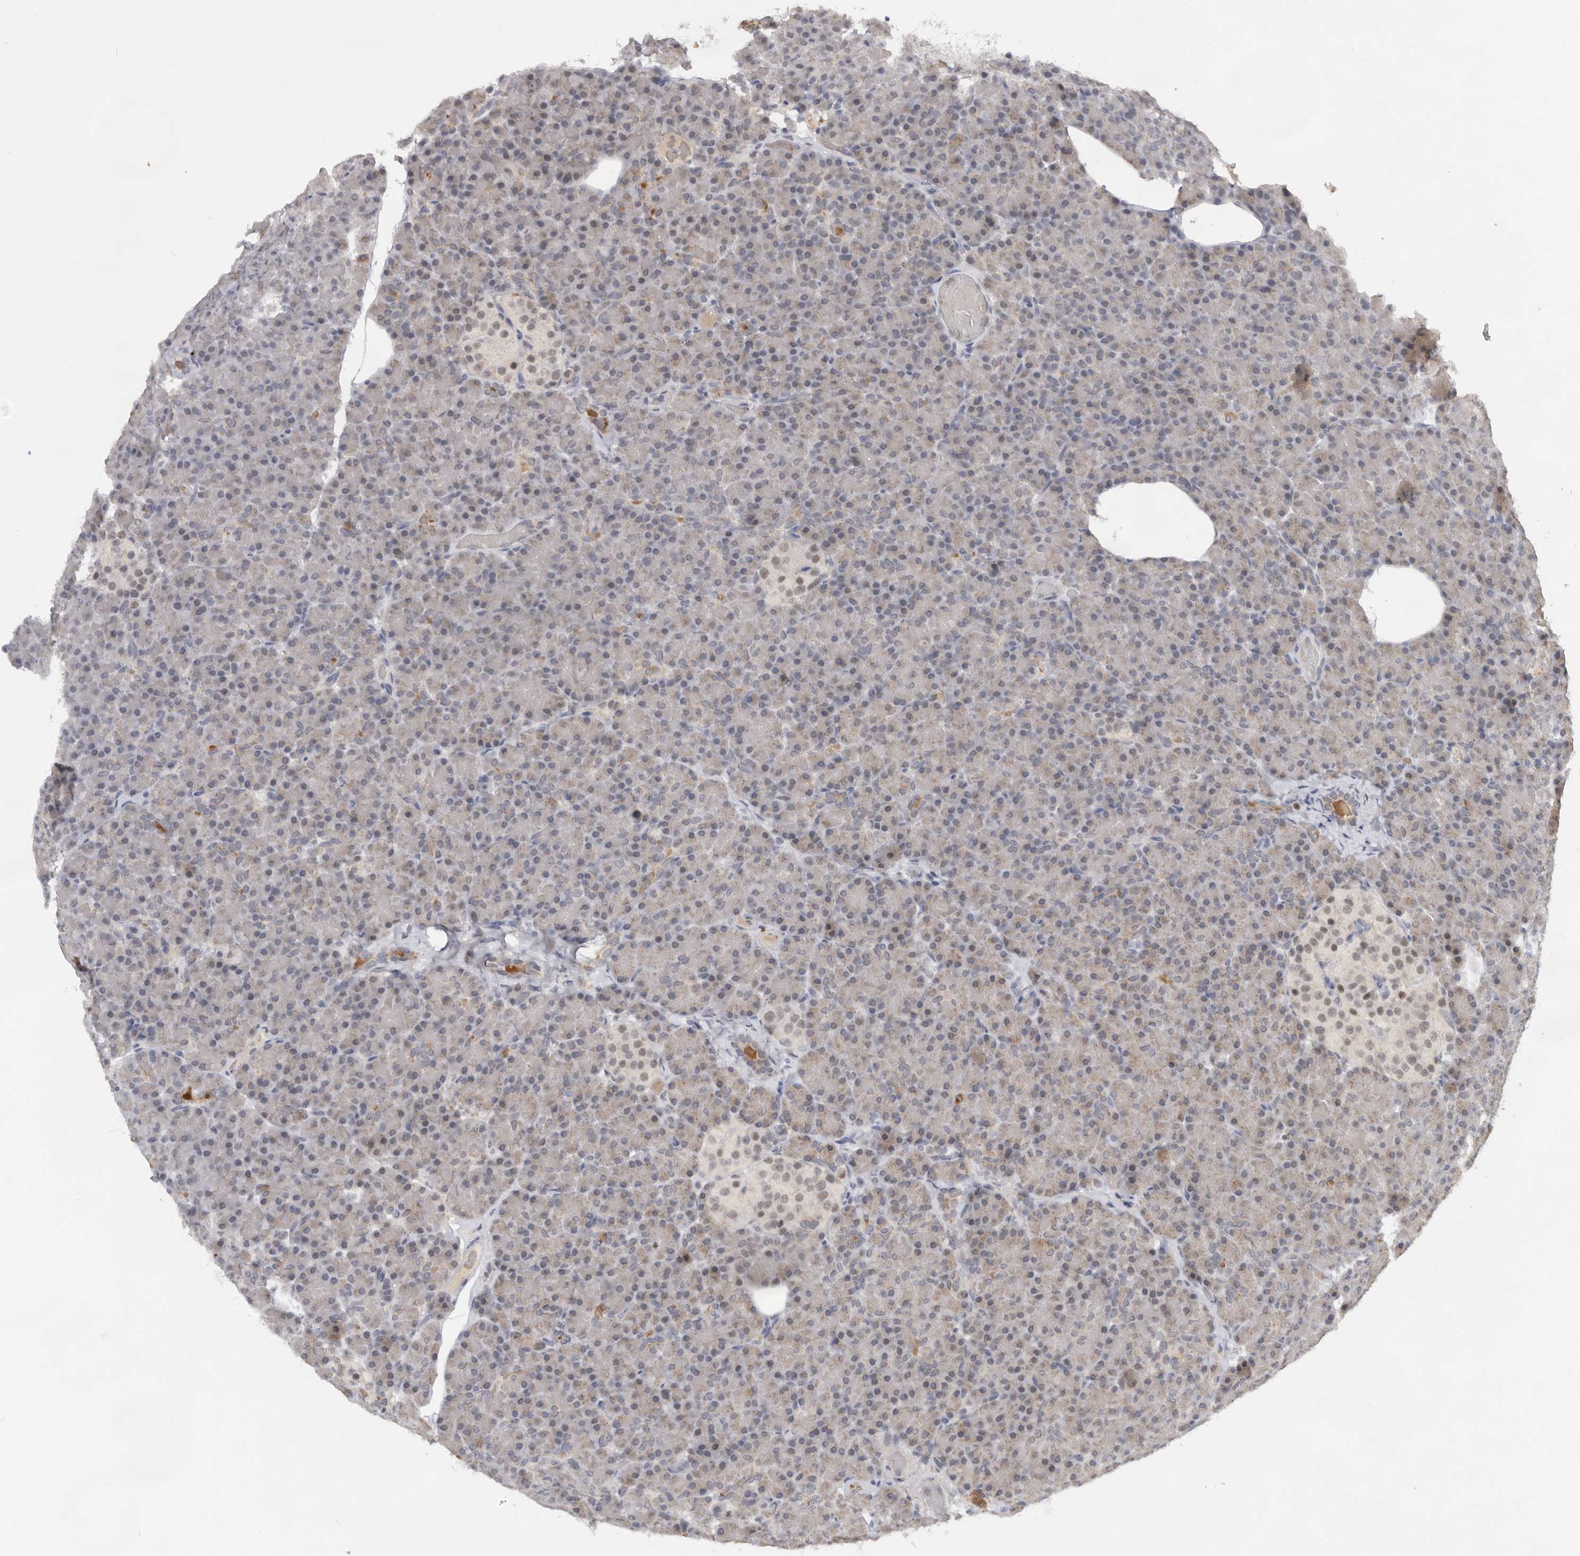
{"staining": {"intensity": "weak", "quantity": "25%-75%", "location": "nuclear"}, "tissue": "pancreas", "cell_type": "Exocrine glandular cells", "image_type": "normal", "snomed": [{"axis": "morphology", "description": "Normal tissue, NOS"}, {"axis": "topography", "description": "Pancreas"}], "caption": "This image demonstrates immunohistochemistry (IHC) staining of unremarkable human pancreas, with low weak nuclear expression in approximately 25%-75% of exocrine glandular cells.", "gene": "BRCA2", "patient": {"sex": "female", "age": 43}}